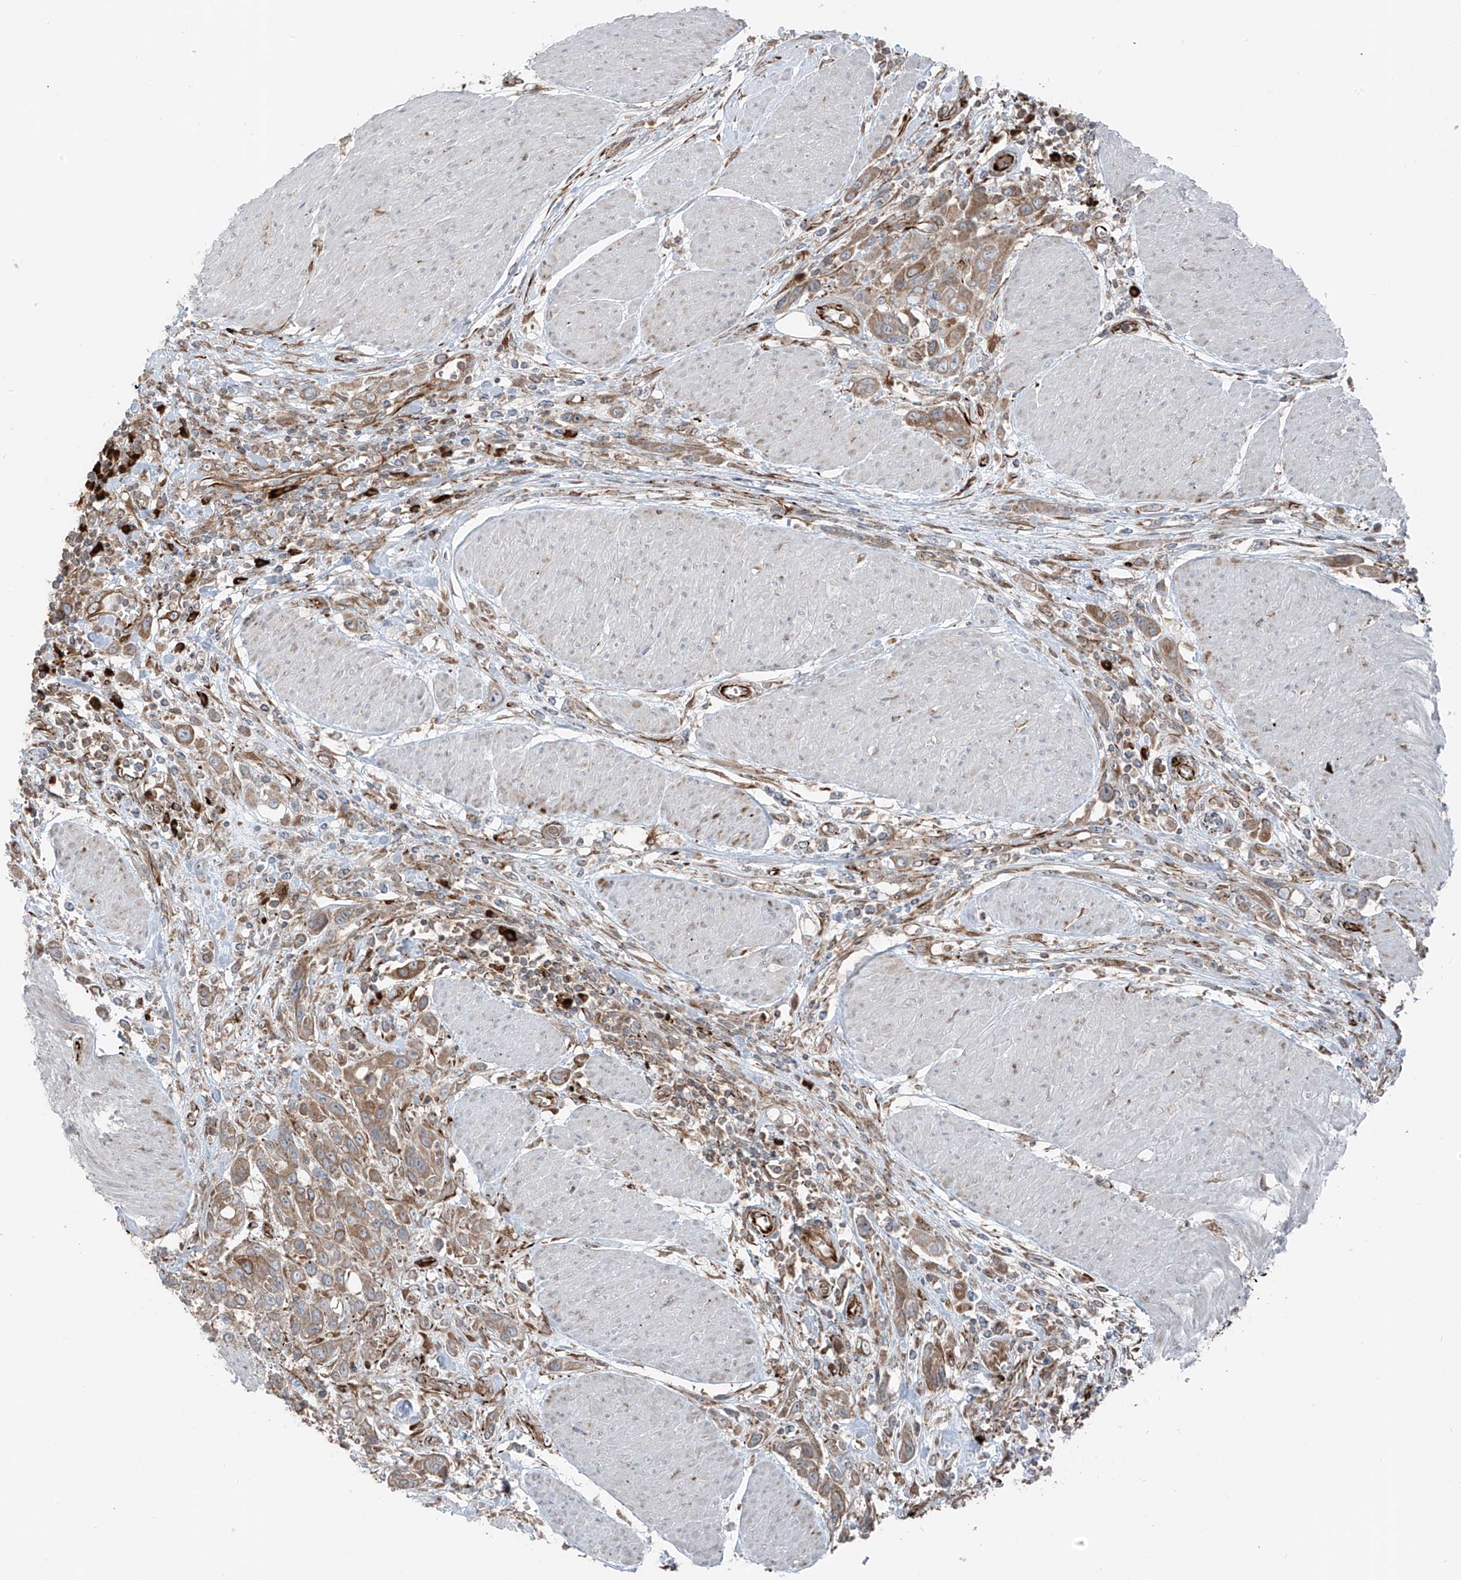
{"staining": {"intensity": "moderate", "quantity": ">75%", "location": "cytoplasmic/membranous"}, "tissue": "urothelial cancer", "cell_type": "Tumor cells", "image_type": "cancer", "snomed": [{"axis": "morphology", "description": "Urothelial carcinoma, High grade"}, {"axis": "topography", "description": "Urinary bladder"}], "caption": "High-grade urothelial carcinoma stained with a protein marker shows moderate staining in tumor cells.", "gene": "ERLEC1", "patient": {"sex": "male", "age": 50}}